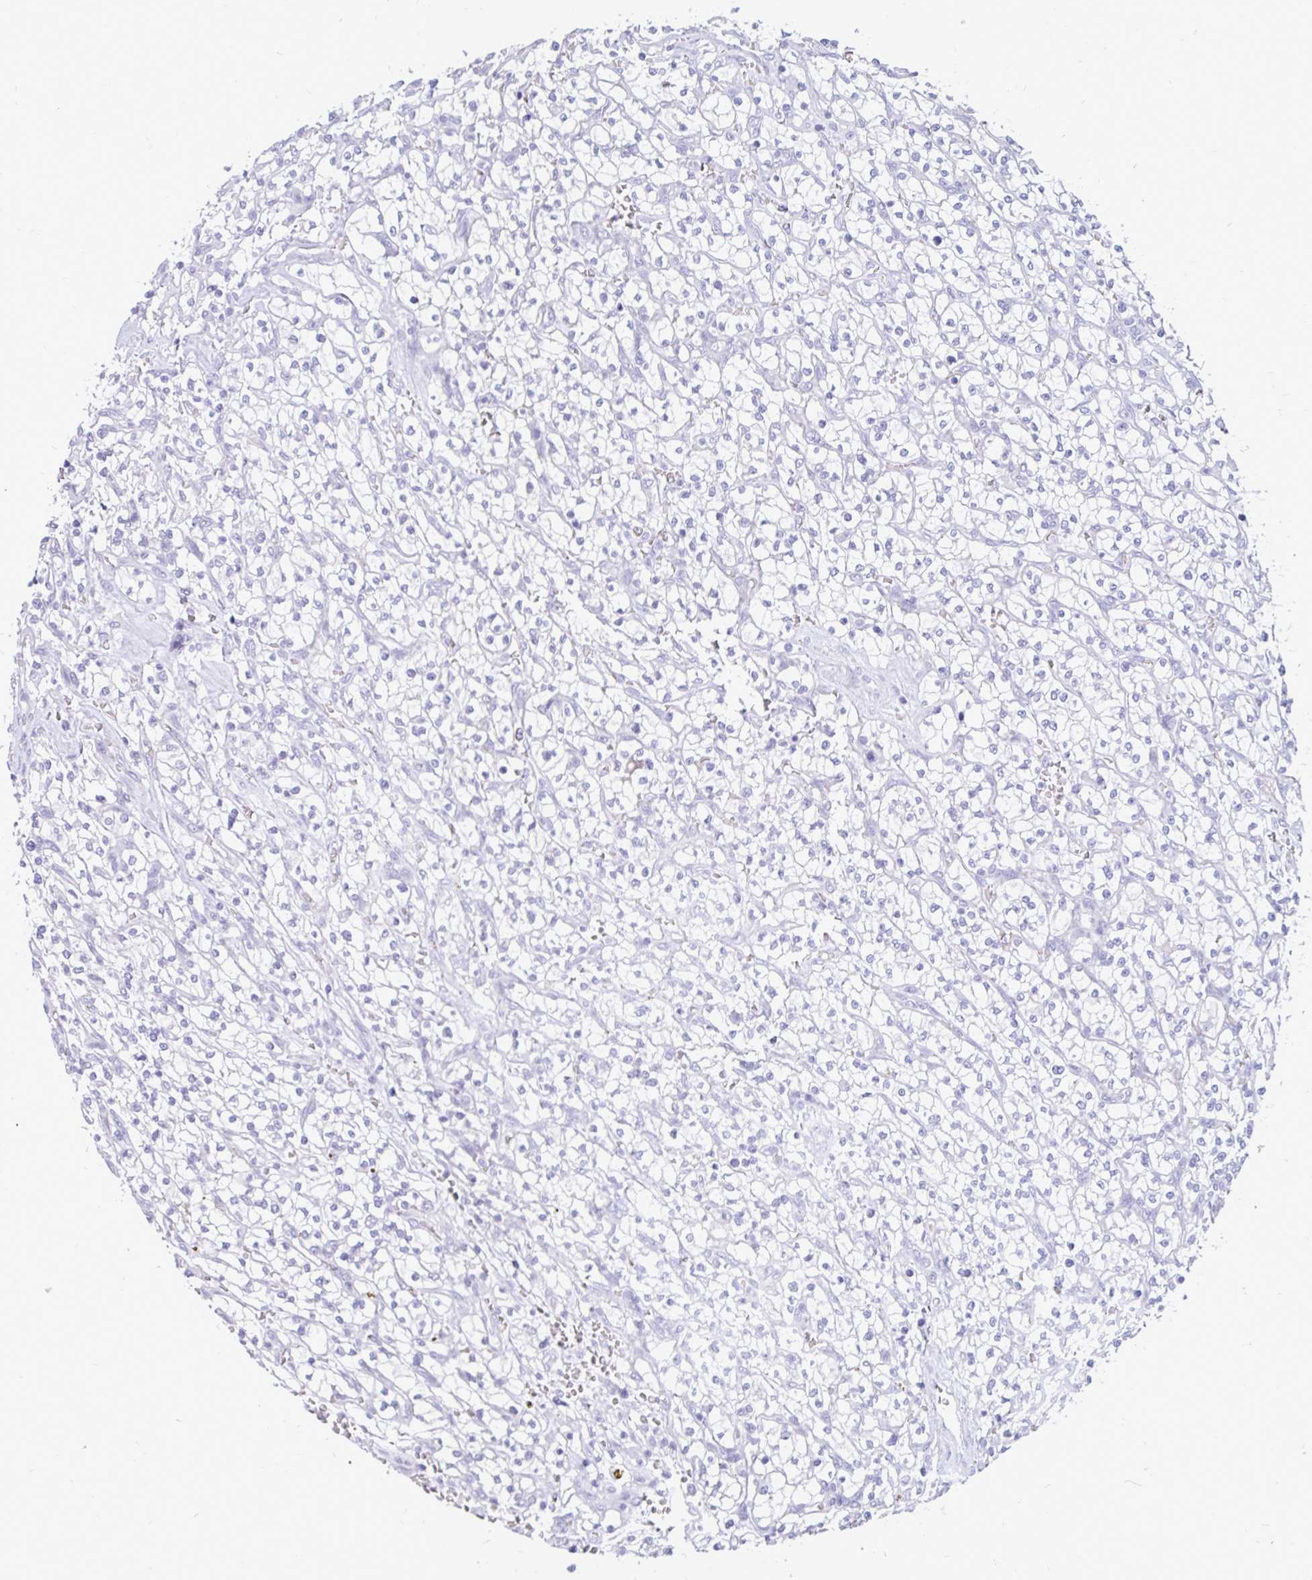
{"staining": {"intensity": "negative", "quantity": "none", "location": "none"}, "tissue": "renal cancer", "cell_type": "Tumor cells", "image_type": "cancer", "snomed": [{"axis": "morphology", "description": "Adenocarcinoma, NOS"}, {"axis": "topography", "description": "Kidney"}], "caption": "Protein analysis of renal cancer (adenocarcinoma) exhibits no significant positivity in tumor cells.", "gene": "INTS5", "patient": {"sex": "female", "age": 64}}